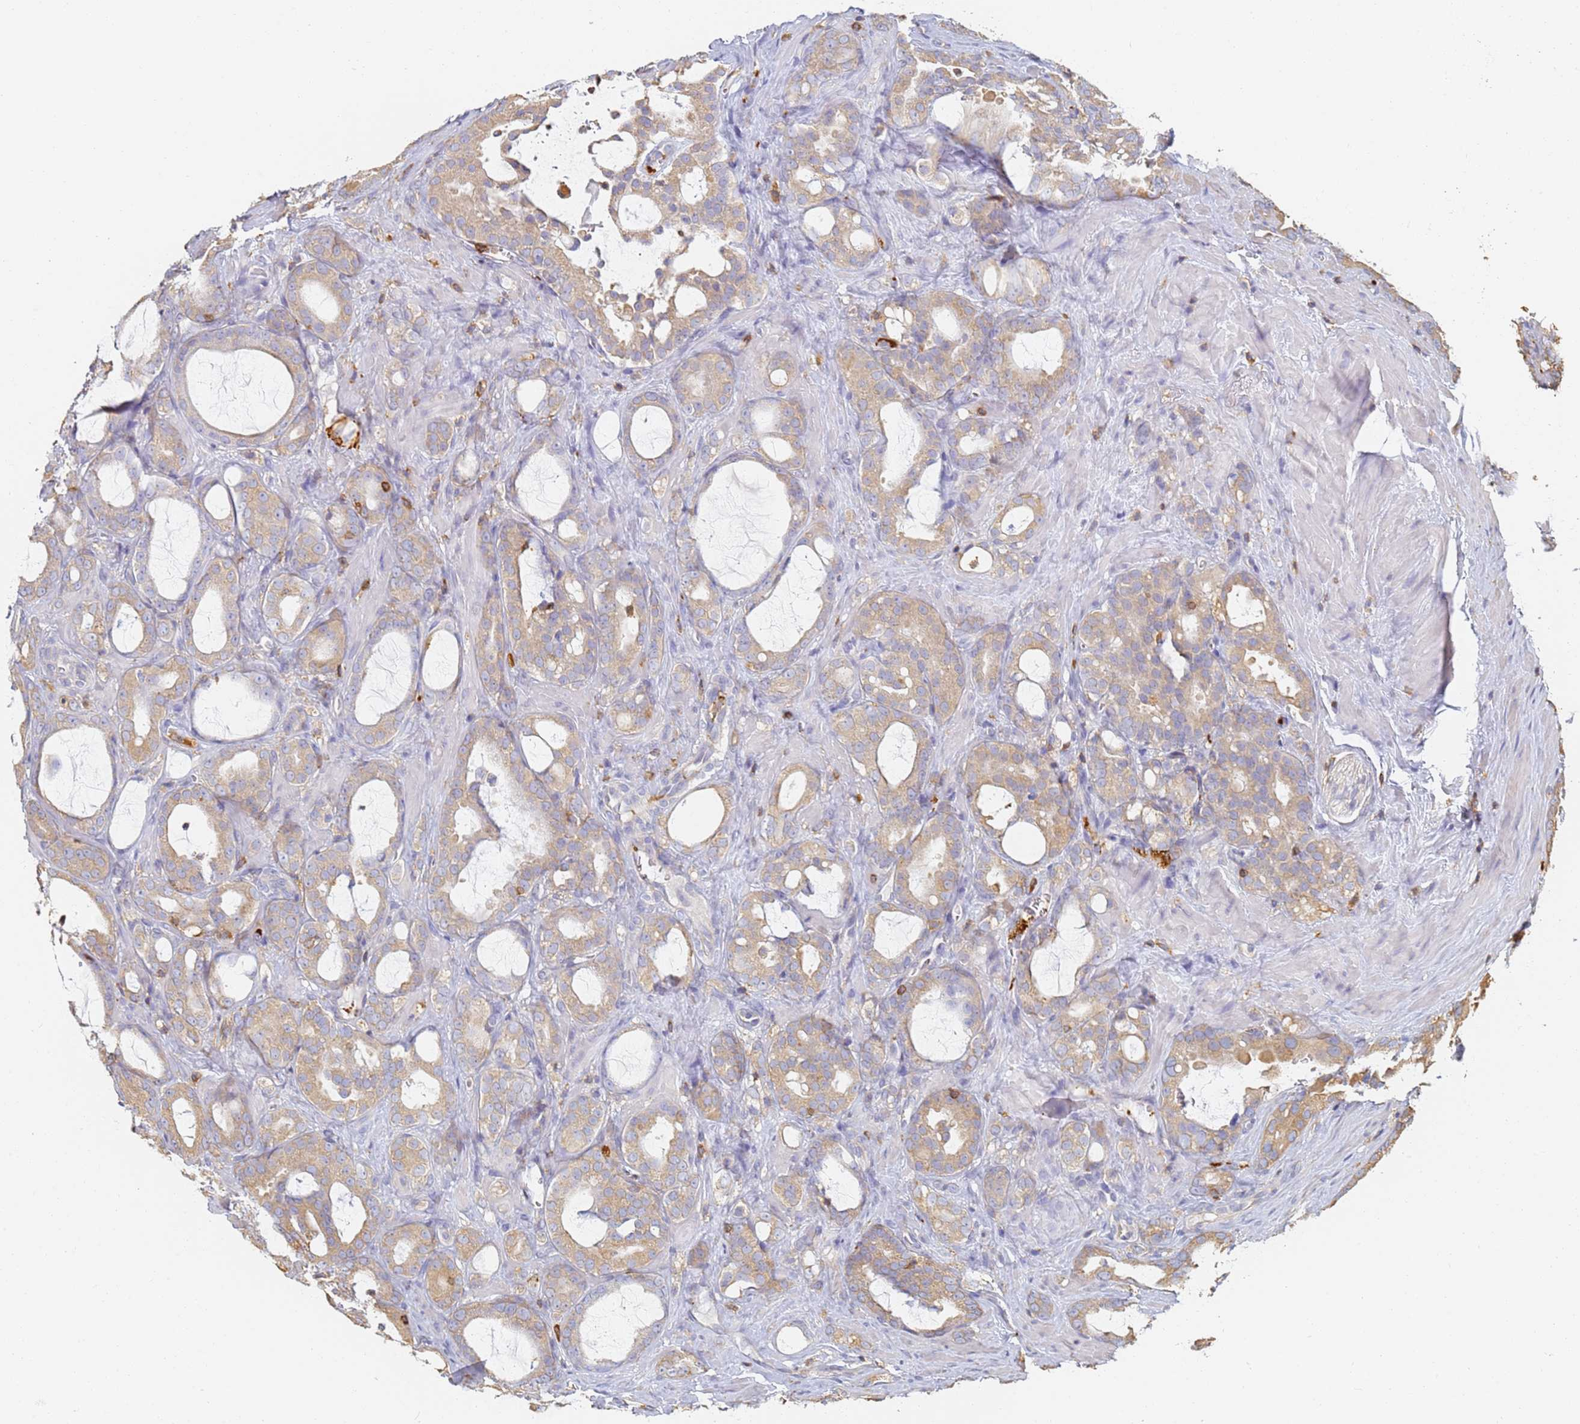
{"staining": {"intensity": "weak", "quantity": "25%-75%", "location": "cytoplasmic/membranous"}, "tissue": "prostate cancer", "cell_type": "Tumor cells", "image_type": "cancer", "snomed": [{"axis": "morphology", "description": "Adenocarcinoma, High grade"}, {"axis": "topography", "description": "Prostate"}], "caption": "Tumor cells exhibit low levels of weak cytoplasmic/membranous positivity in about 25%-75% of cells in human prostate cancer.", "gene": "BIN2", "patient": {"sex": "male", "age": 72}}